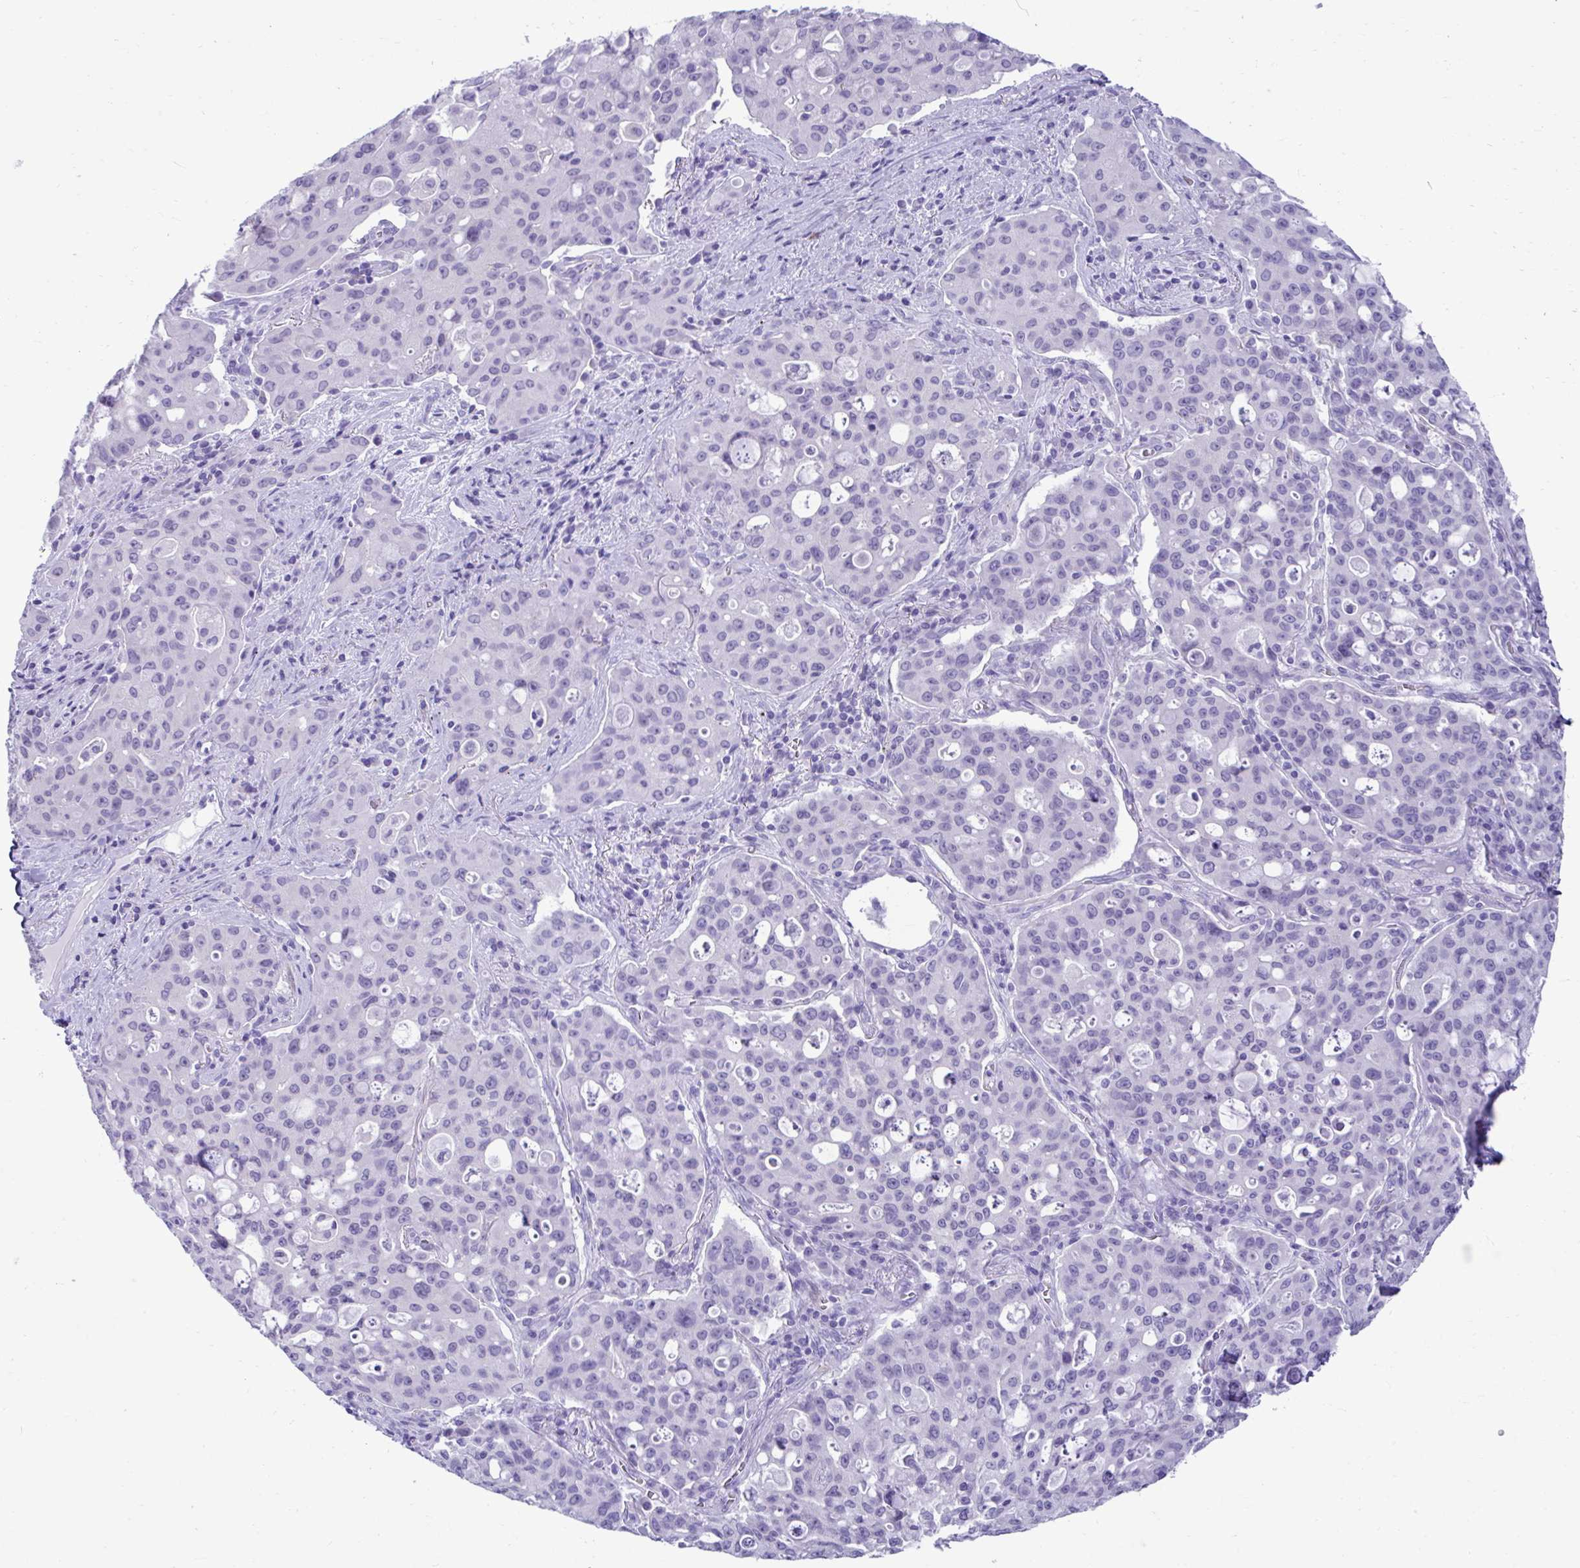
{"staining": {"intensity": "negative", "quantity": "none", "location": "none"}, "tissue": "lung cancer", "cell_type": "Tumor cells", "image_type": "cancer", "snomed": [{"axis": "morphology", "description": "Adenocarcinoma, NOS"}, {"axis": "topography", "description": "Lung"}], "caption": "A high-resolution histopathology image shows IHC staining of lung cancer, which exhibits no significant expression in tumor cells.", "gene": "PSCA", "patient": {"sex": "female", "age": 44}}